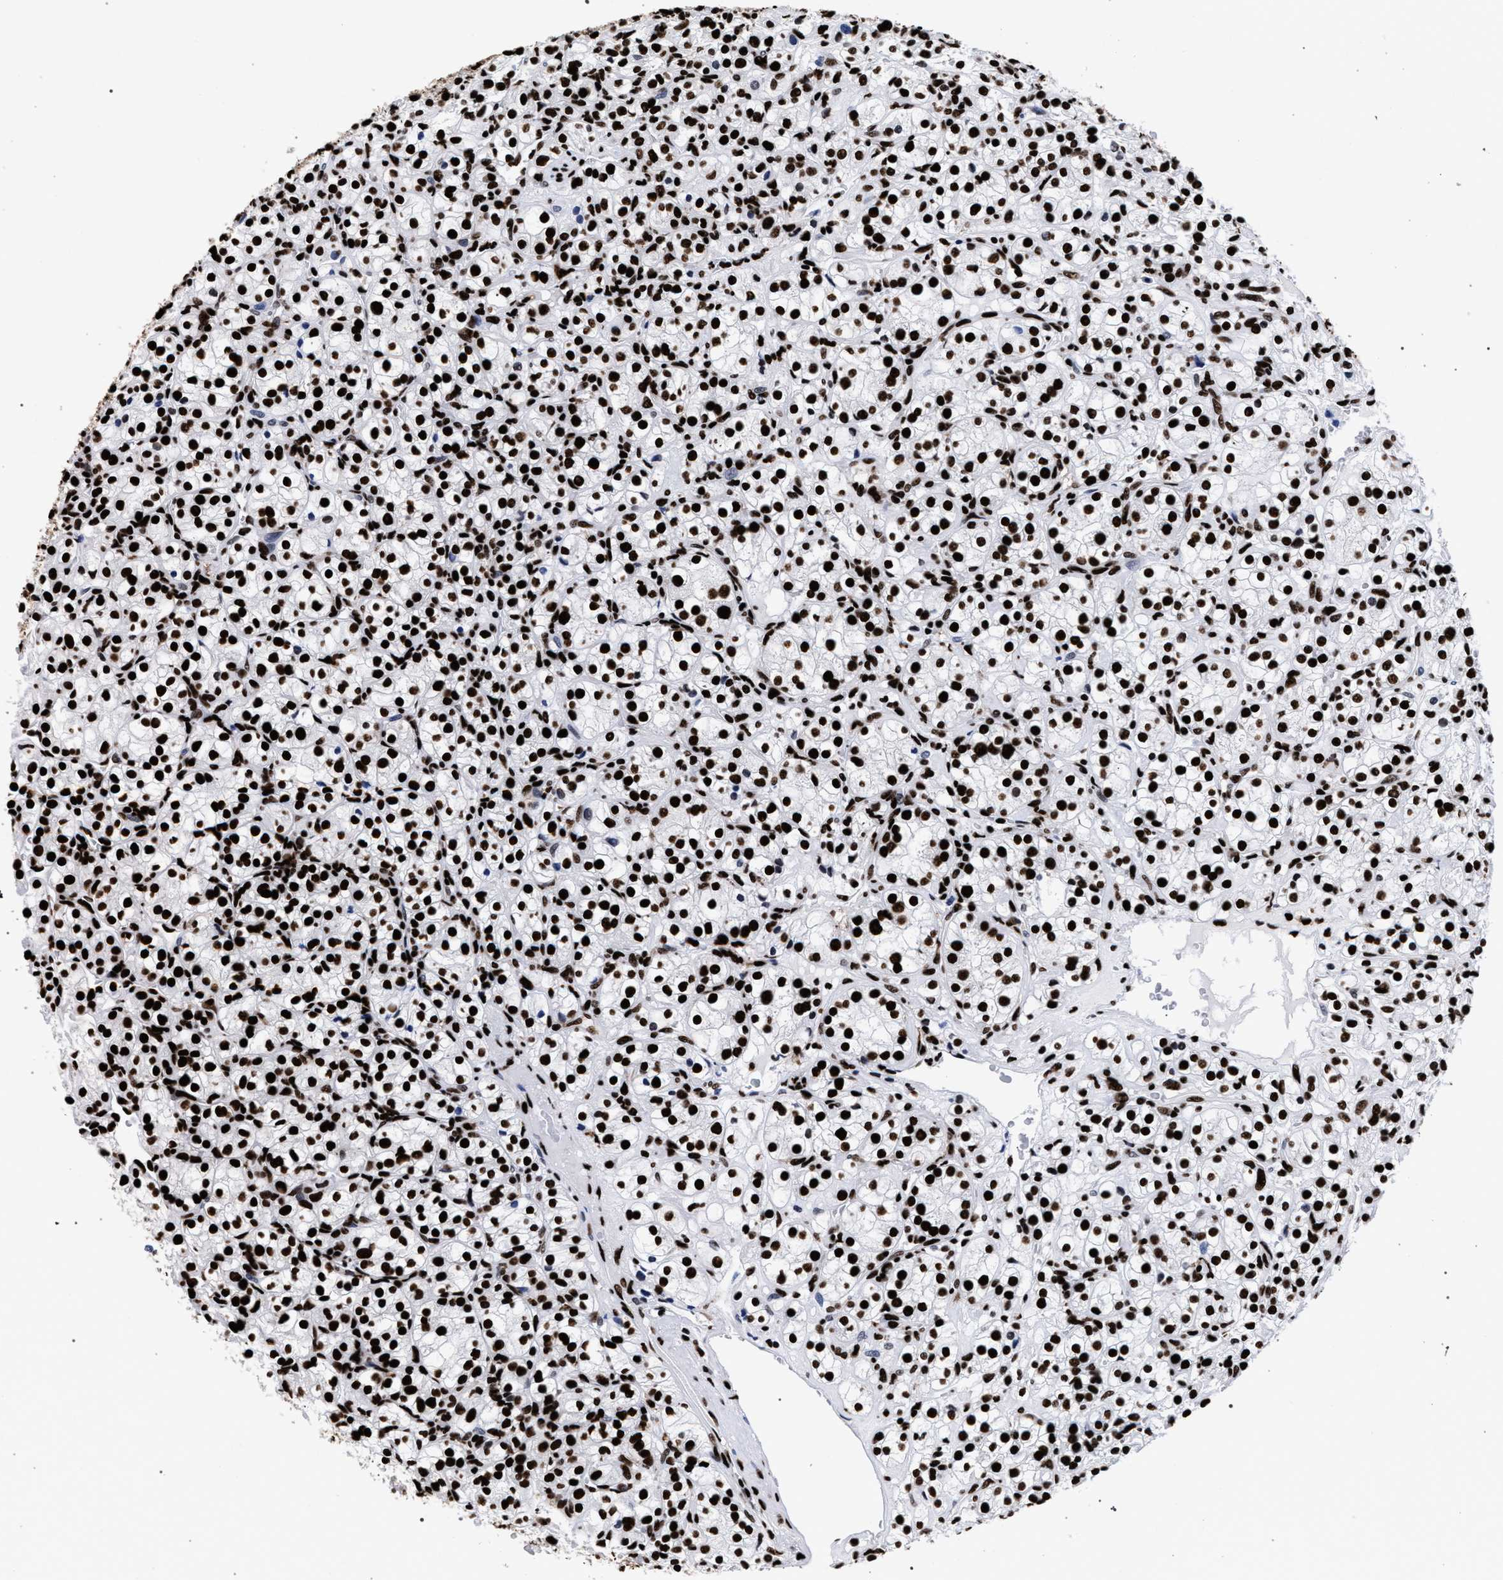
{"staining": {"intensity": "strong", "quantity": ">75%", "location": "nuclear"}, "tissue": "renal cancer", "cell_type": "Tumor cells", "image_type": "cancer", "snomed": [{"axis": "morphology", "description": "Adenocarcinoma, NOS"}, {"axis": "topography", "description": "Kidney"}], "caption": "Renal adenocarcinoma stained with DAB (3,3'-diaminobenzidine) immunohistochemistry (IHC) displays high levels of strong nuclear staining in about >75% of tumor cells.", "gene": "HNRNPA1", "patient": {"sex": "male", "age": 77}}